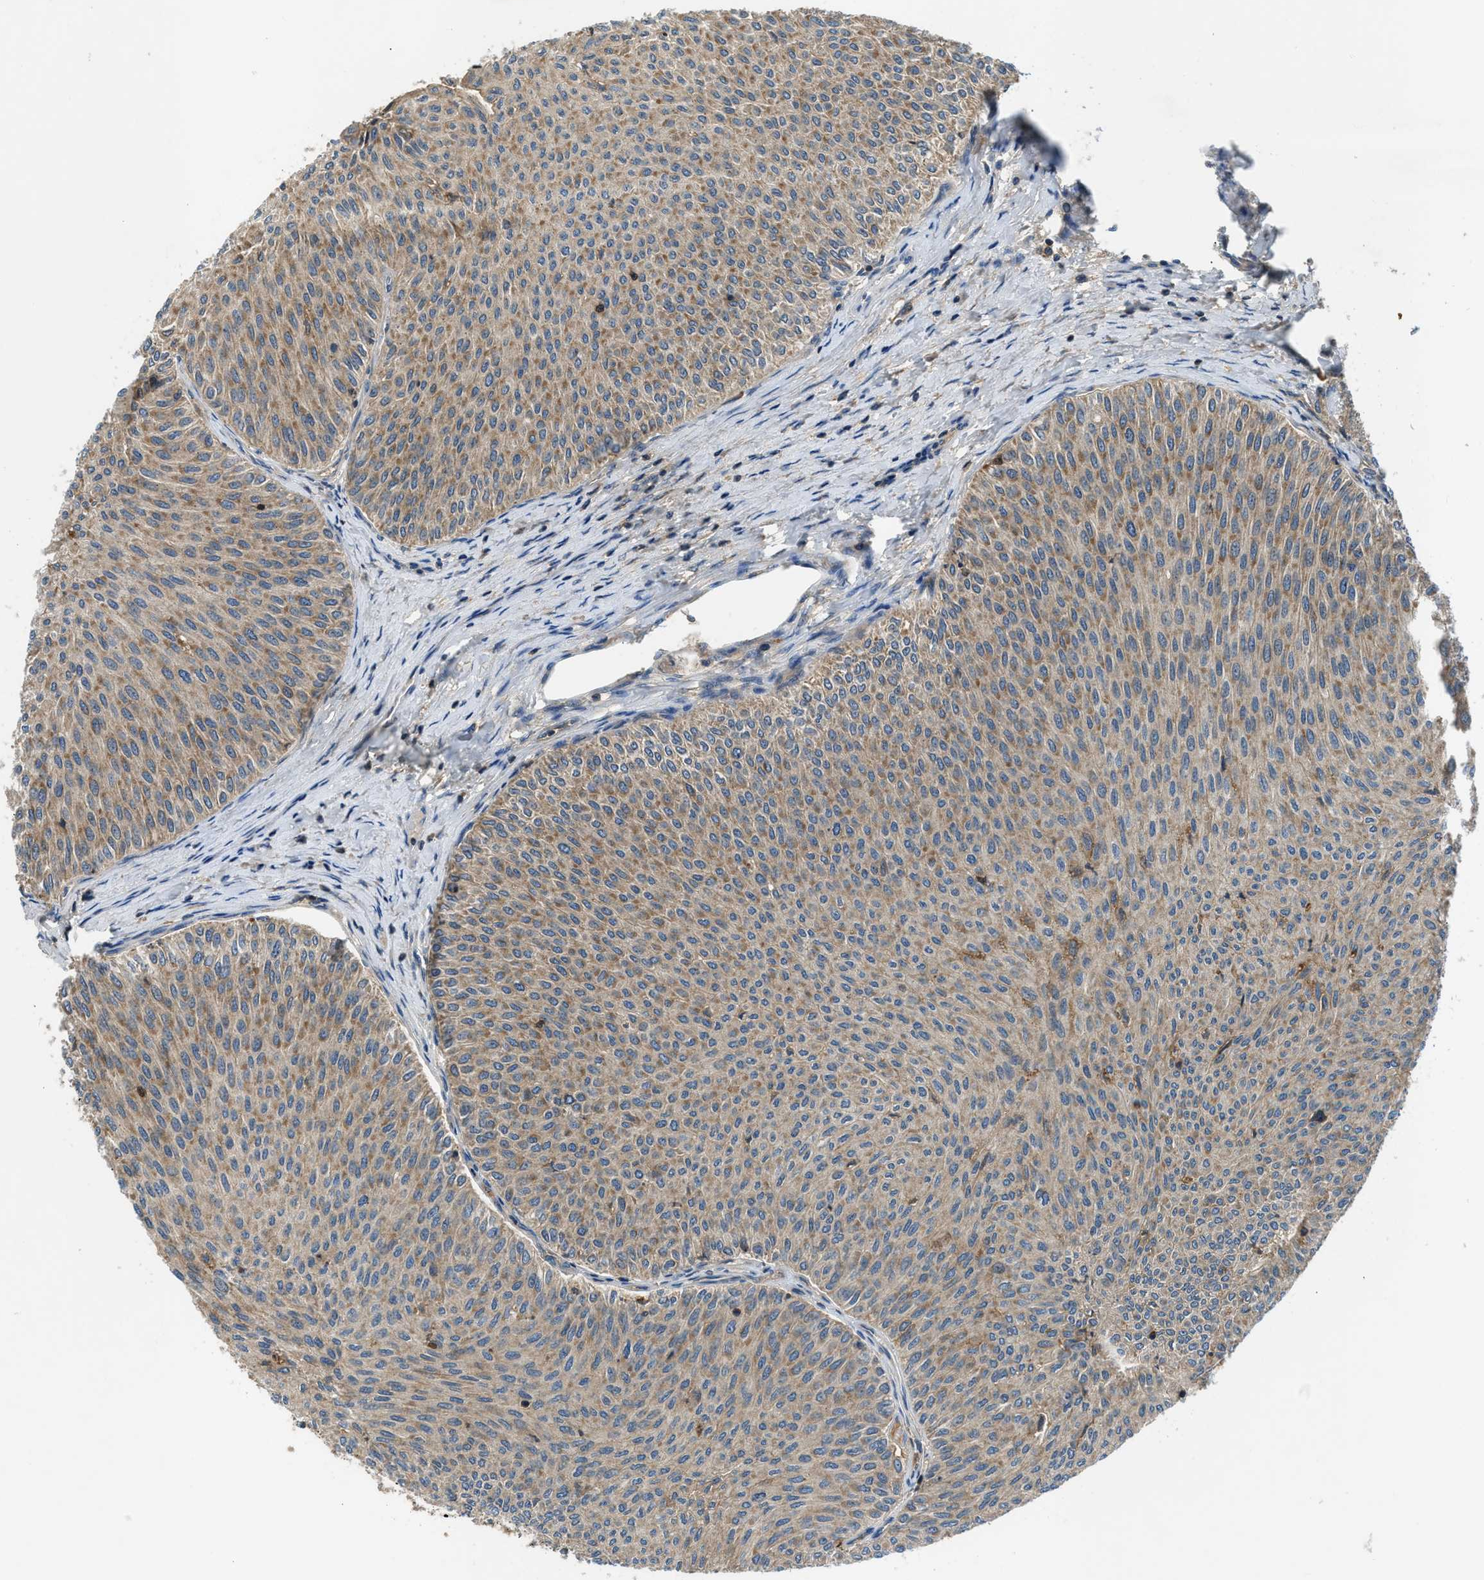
{"staining": {"intensity": "moderate", "quantity": ">75%", "location": "cytoplasmic/membranous"}, "tissue": "urothelial cancer", "cell_type": "Tumor cells", "image_type": "cancer", "snomed": [{"axis": "morphology", "description": "Urothelial carcinoma, Low grade"}, {"axis": "topography", "description": "Urinary bladder"}], "caption": "Immunohistochemical staining of urothelial carcinoma (low-grade) demonstrates medium levels of moderate cytoplasmic/membranous positivity in about >75% of tumor cells. Using DAB (3,3'-diaminobenzidine) (brown) and hematoxylin (blue) stains, captured at high magnification using brightfield microscopy.", "gene": "PAFAH2", "patient": {"sex": "male", "age": 78}}